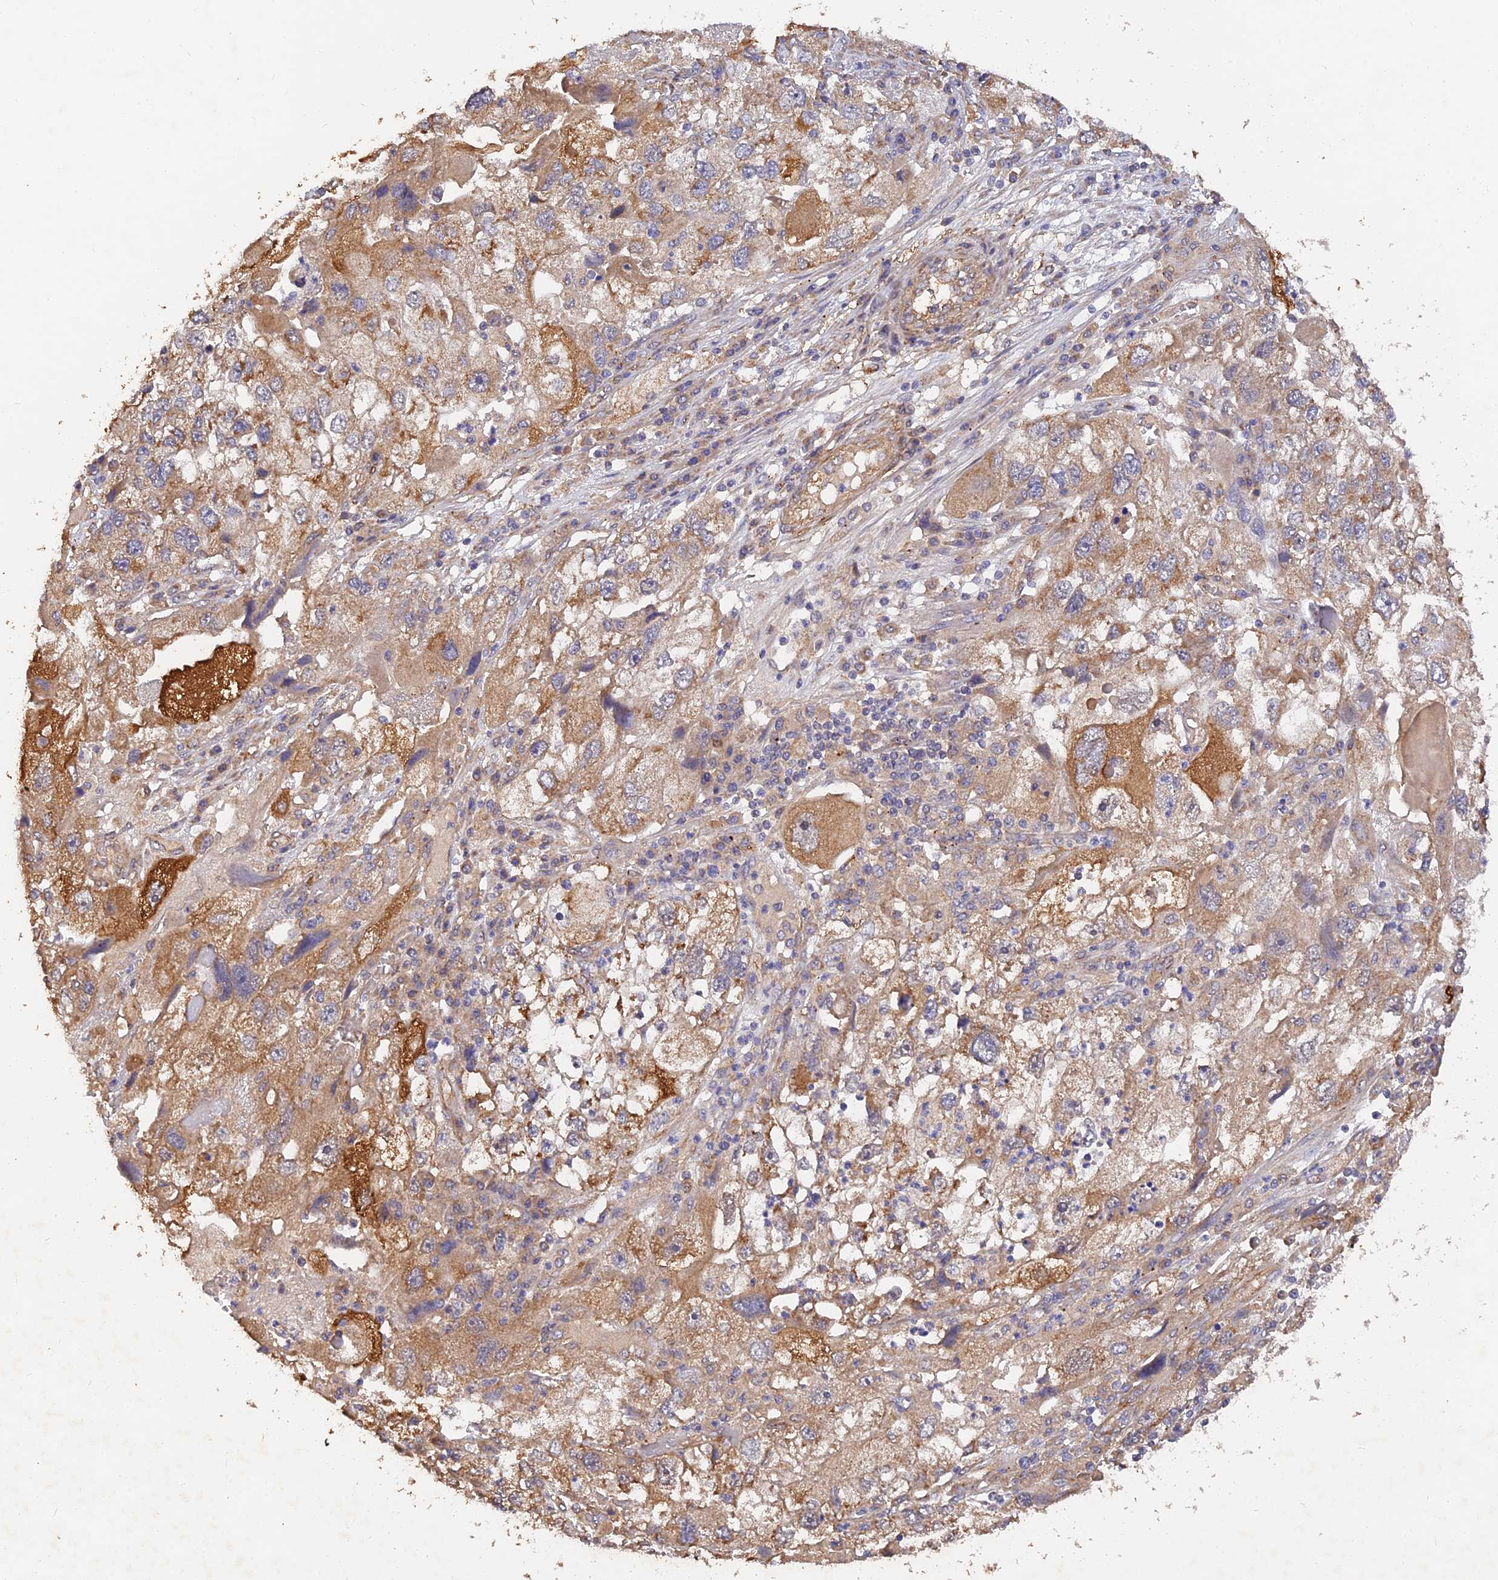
{"staining": {"intensity": "moderate", "quantity": ">75%", "location": "cytoplasmic/membranous"}, "tissue": "endometrial cancer", "cell_type": "Tumor cells", "image_type": "cancer", "snomed": [{"axis": "morphology", "description": "Adenocarcinoma, NOS"}, {"axis": "topography", "description": "Endometrium"}], "caption": "Immunohistochemistry (IHC) histopathology image of neoplastic tissue: endometrial cancer (adenocarcinoma) stained using immunohistochemistry (IHC) shows medium levels of moderate protein expression localized specifically in the cytoplasmic/membranous of tumor cells, appearing as a cytoplasmic/membranous brown color.", "gene": "SLC38A11", "patient": {"sex": "female", "age": 49}}